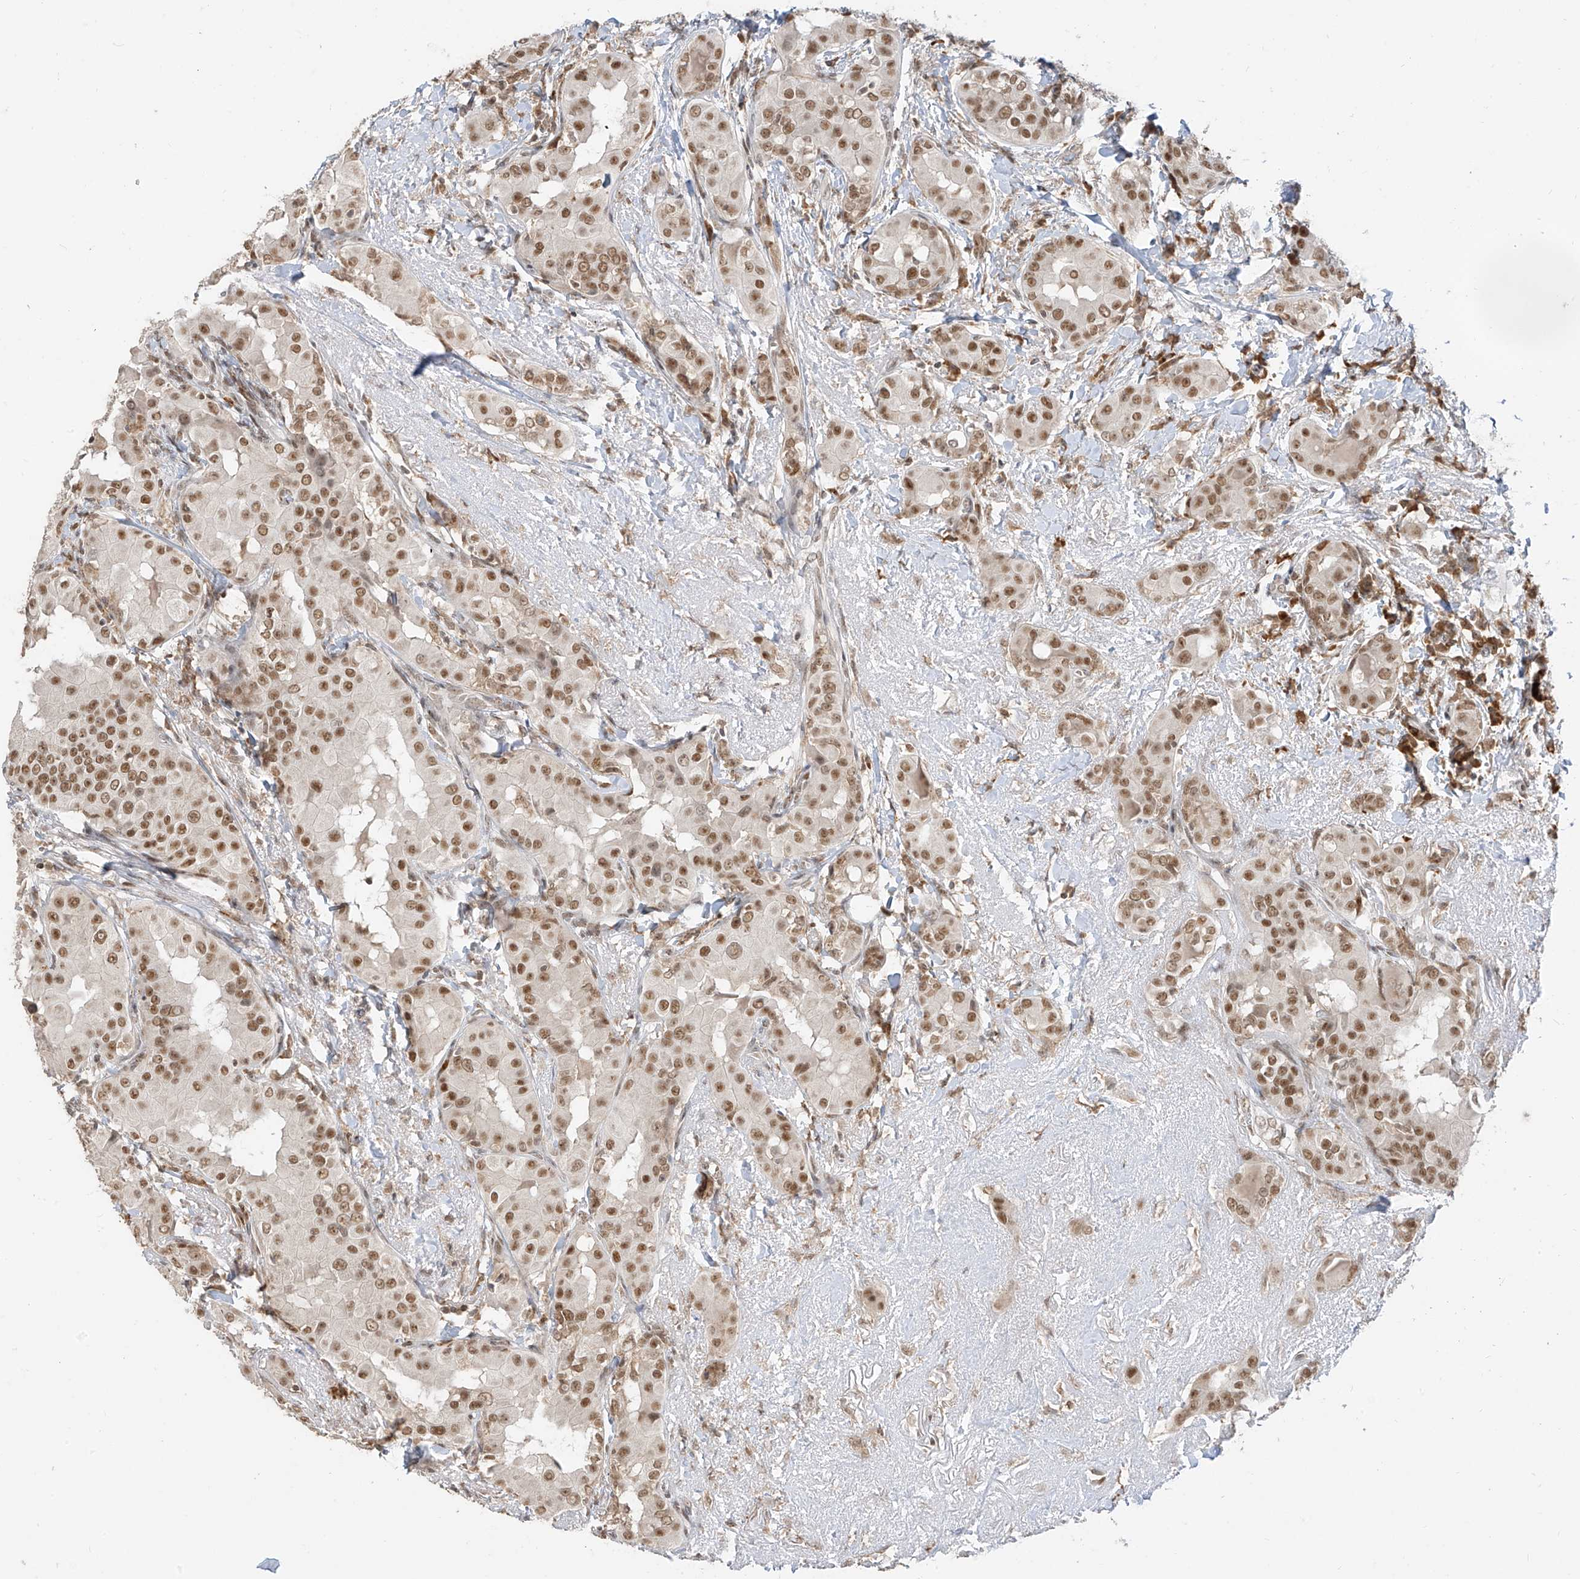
{"staining": {"intensity": "moderate", "quantity": ">75%", "location": "nuclear"}, "tissue": "thyroid cancer", "cell_type": "Tumor cells", "image_type": "cancer", "snomed": [{"axis": "morphology", "description": "Papillary adenocarcinoma, NOS"}, {"axis": "topography", "description": "Thyroid gland"}], "caption": "This micrograph shows IHC staining of human thyroid papillary adenocarcinoma, with medium moderate nuclear expression in about >75% of tumor cells.", "gene": "ZMYM2", "patient": {"sex": "male", "age": 33}}